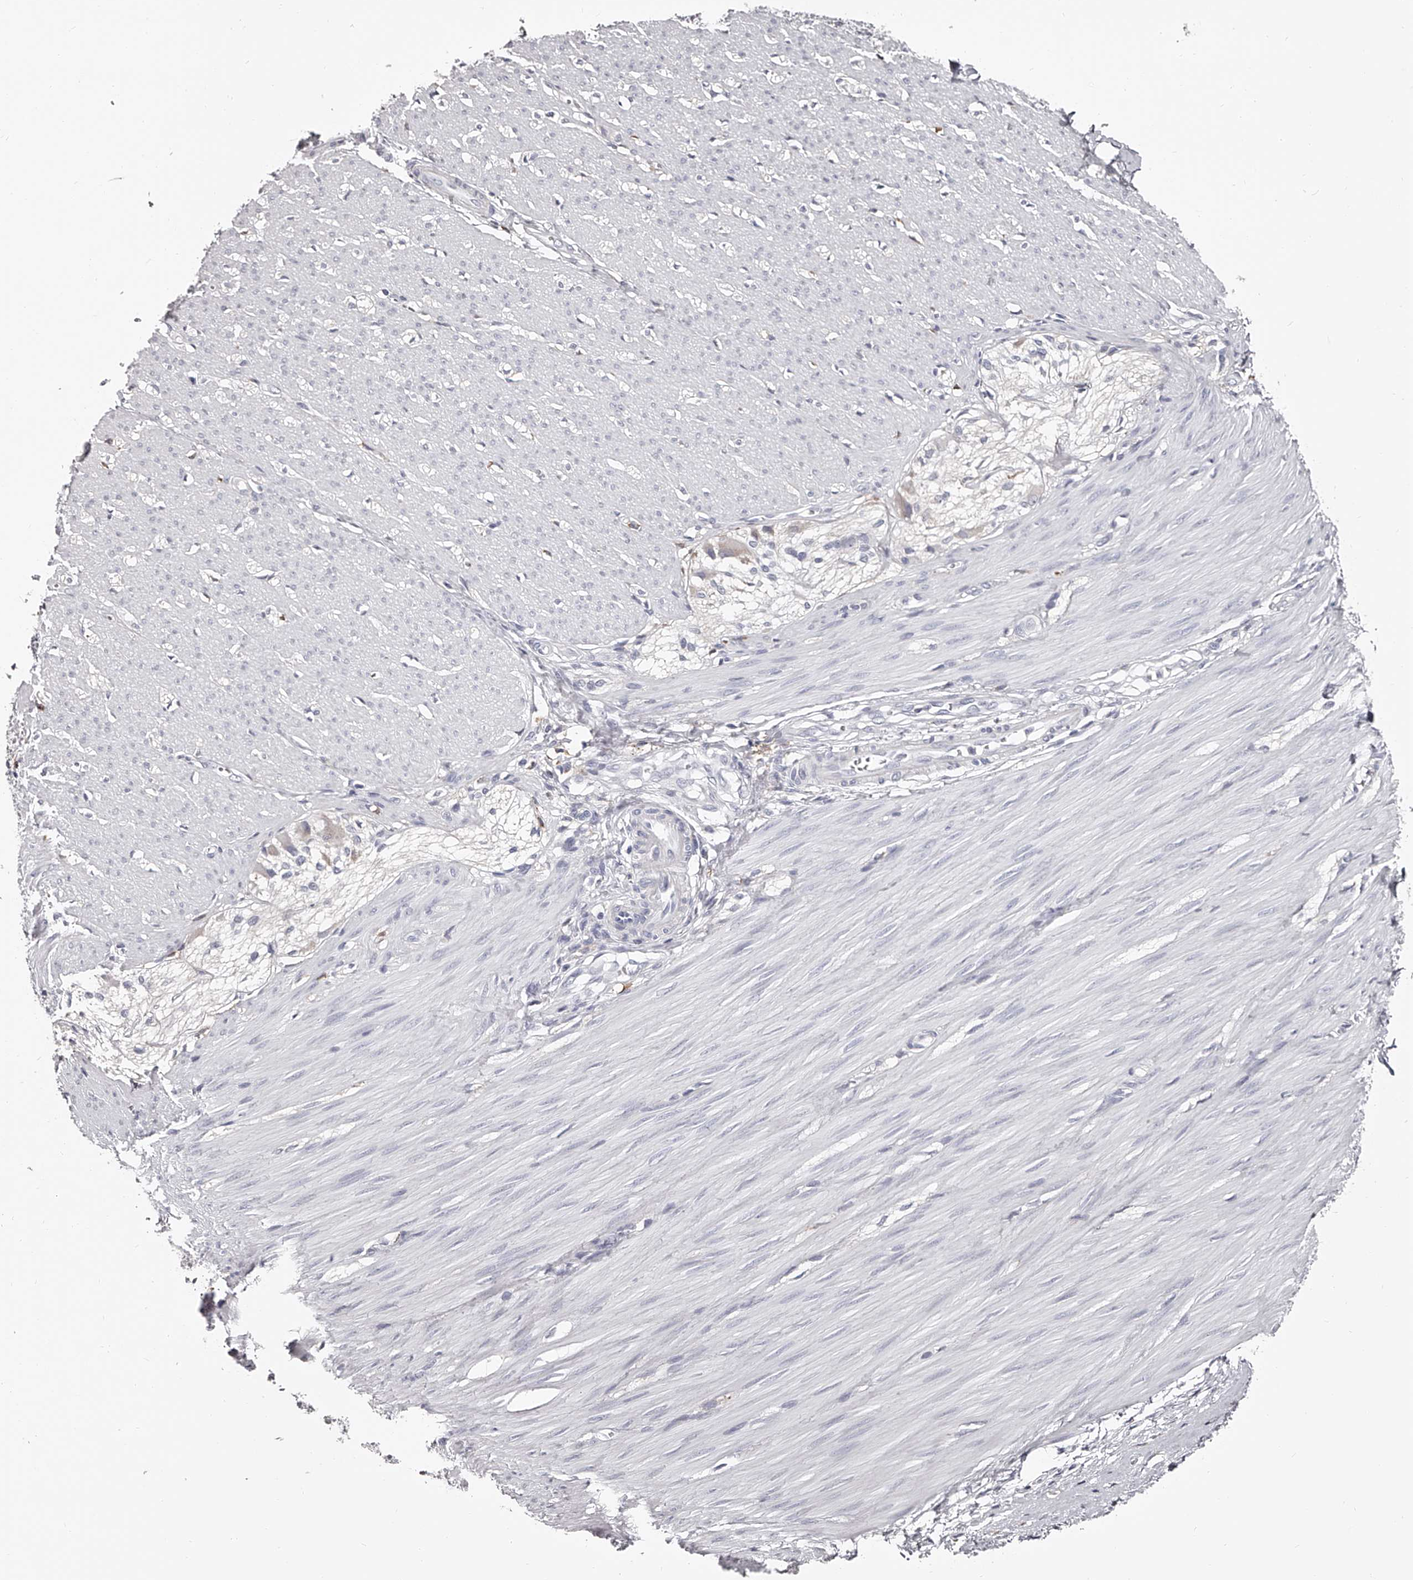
{"staining": {"intensity": "negative", "quantity": "none", "location": "none"}, "tissue": "smooth muscle", "cell_type": "Smooth muscle cells", "image_type": "normal", "snomed": [{"axis": "morphology", "description": "Normal tissue, NOS"}, {"axis": "morphology", "description": "Adenocarcinoma, NOS"}, {"axis": "topography", "description": "Colon"}, {"axis": "topography", "description": "Peripheral nerve tissue"}], "caption": "An image of smooth muscle stained for a protein reveals no brown staining in smooth muscle cells. Nuclei are stained in blue.", "gene": "PACSIN1", "patient": {"sex": "male", "age": 14}}